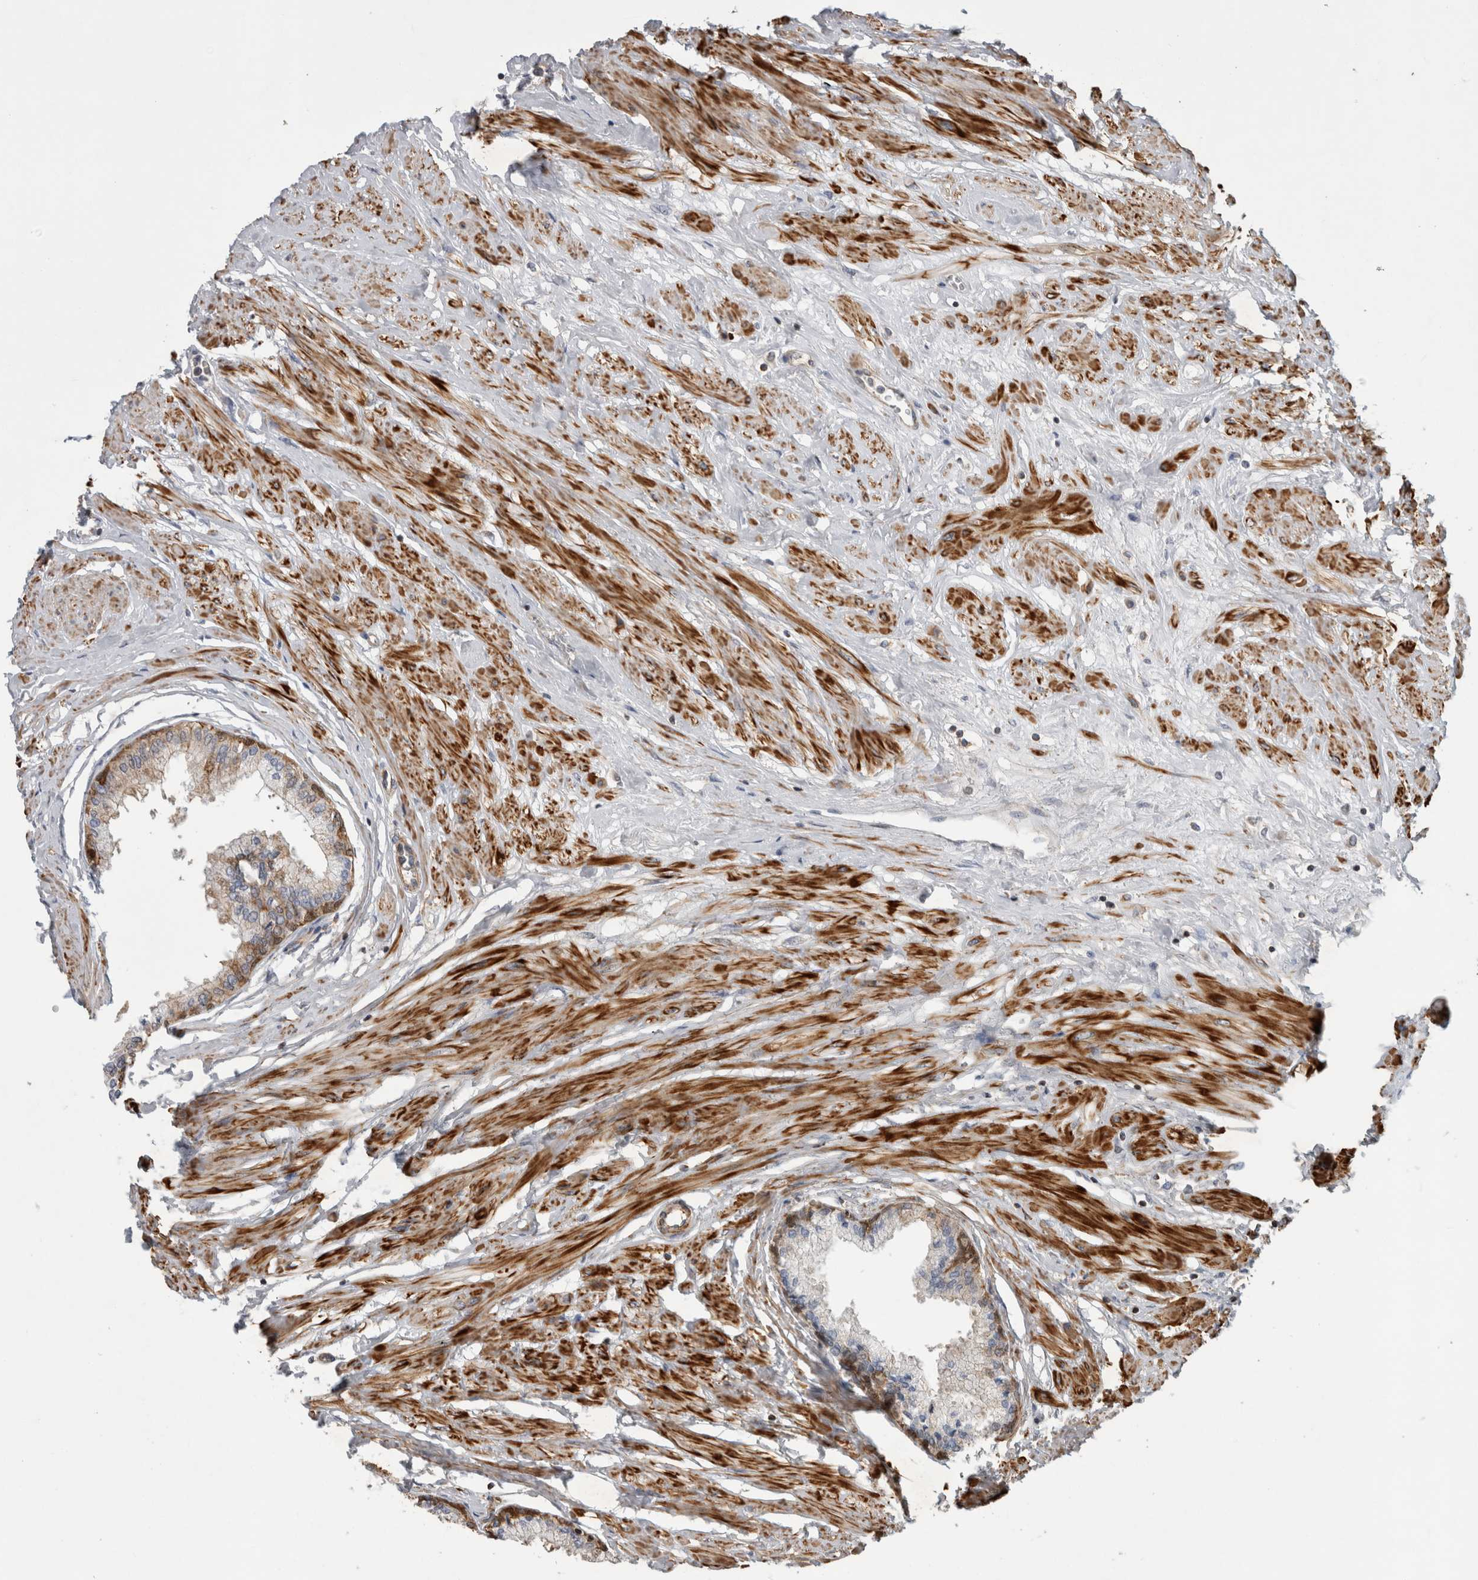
{"staining": {"intensity": "moderate", "quantity": ">75%", "location": "cytoplasmic/membranous"}, "tissue": "seminal vesicle", "cell_type": "Glandular cells", "image_type": "normal", "snomed": [{"axis": "morphology", "description": "Normal tissue, NOS"}, {"axis": "topography", "description": "Prostate"}, {"axis": "topography", "description": "Seminal veicle"}], "caption": "The micrograph demonstrates staining of unremarkable seminal vesicle, revealing moderate cytoplasmic/membranous protein positivity (brown color) within glandular cells. The staining is performed using DAB (3,3'-diaminobenzidine) brown chromogen to label protein expression. The nuclei are counter-stained blue using hematoxylin.", "gene": "SFXN2", "patient": {"sex": "male", "age": 60}}